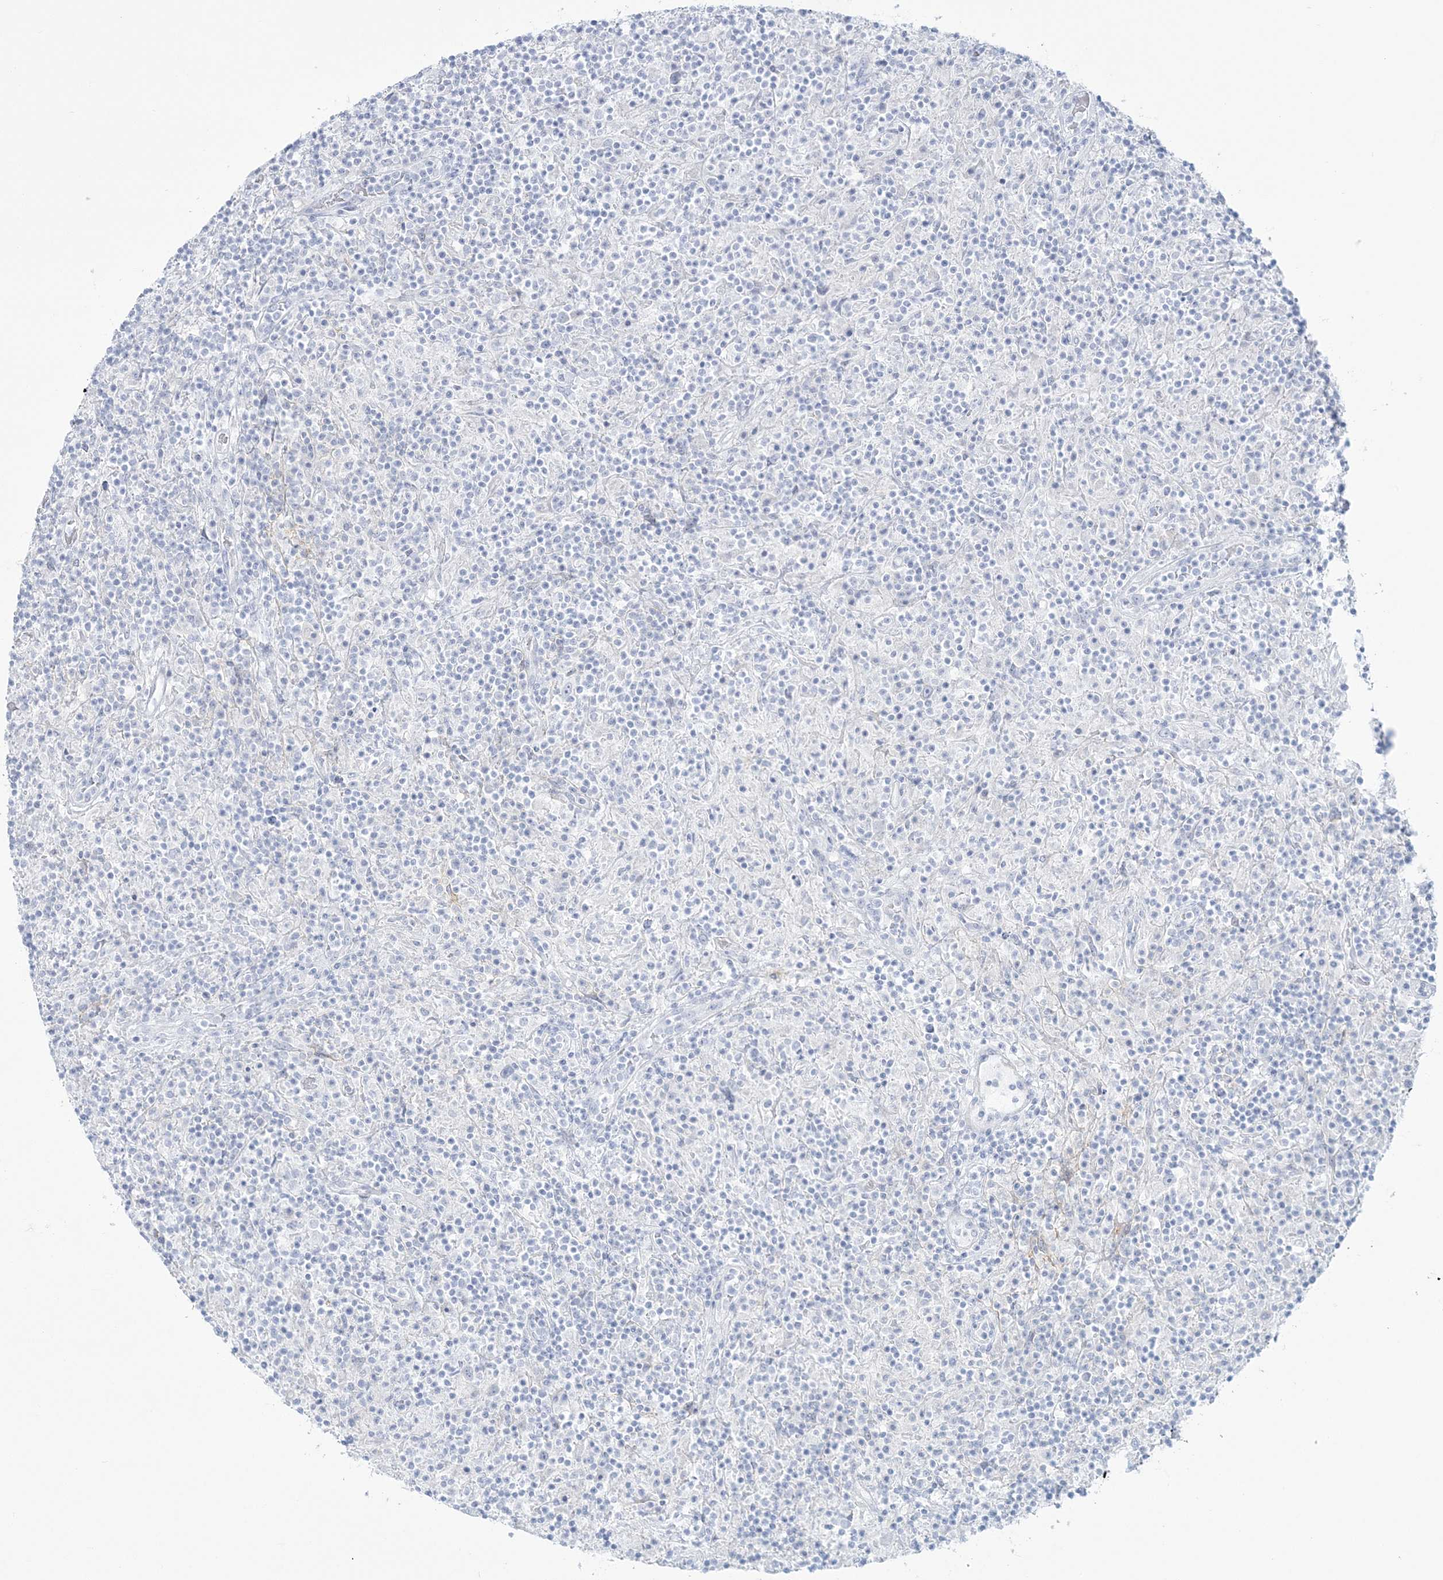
{"staining": {"intensity": "negative", "quantity": "none", "location": "none"}, "tissue": "lymphoma", "cell_type": "Tumor cells", "image_type": "cancer", "snomed": [{"axis": "morphology", "description": "Hodgkin's disease, NOS"}, {"axis": "topography", "description": "Lymph node"}], "caption": "Protein analysis of Hodgkin's disease exhibits no significant staining in tumor cells.", "gene": "ADGB", "patient": {"sex": "male", "age": 70}}